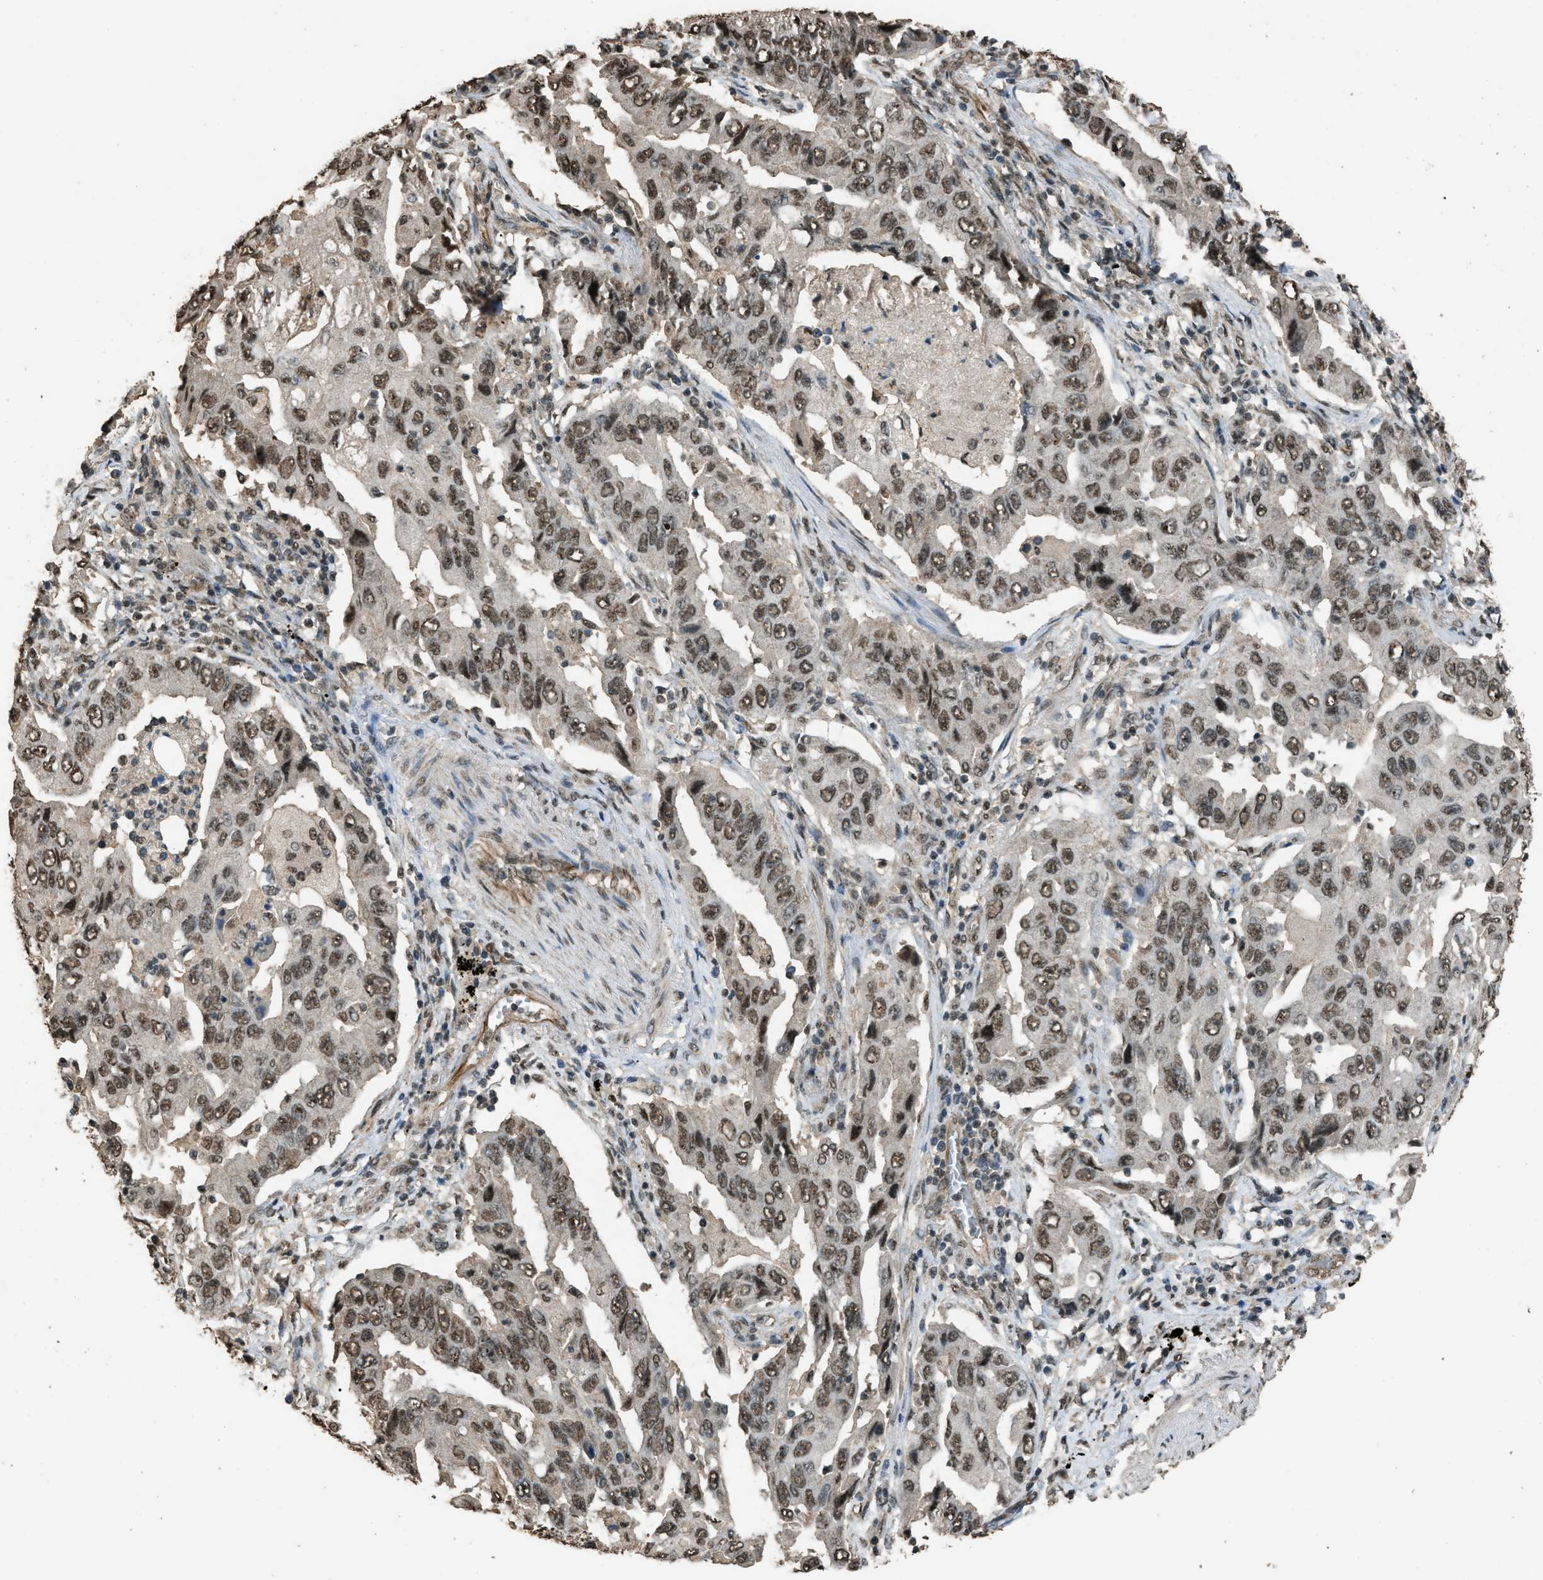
{"staining": {"intensity": "moderate", "quantity": ">75%", "location": "nuclear"}, "tissue": "lung cancer", "cell_type": "Tumor cells", "image_type": "cancer", "snomed": [{"axis": "morphology", "description": "Adenocarcinoma, NOS"}, {"axis": "topography", "description": "Lung"}], "caption": "Lung adenocarcinoma stained with DAB immunohistochemistry displays medium levels of moderate nuclear expression in approximately >75% of tumor cells.", "gene": "SERTAD2", "patient": {"sex": "female", "age": 65}}